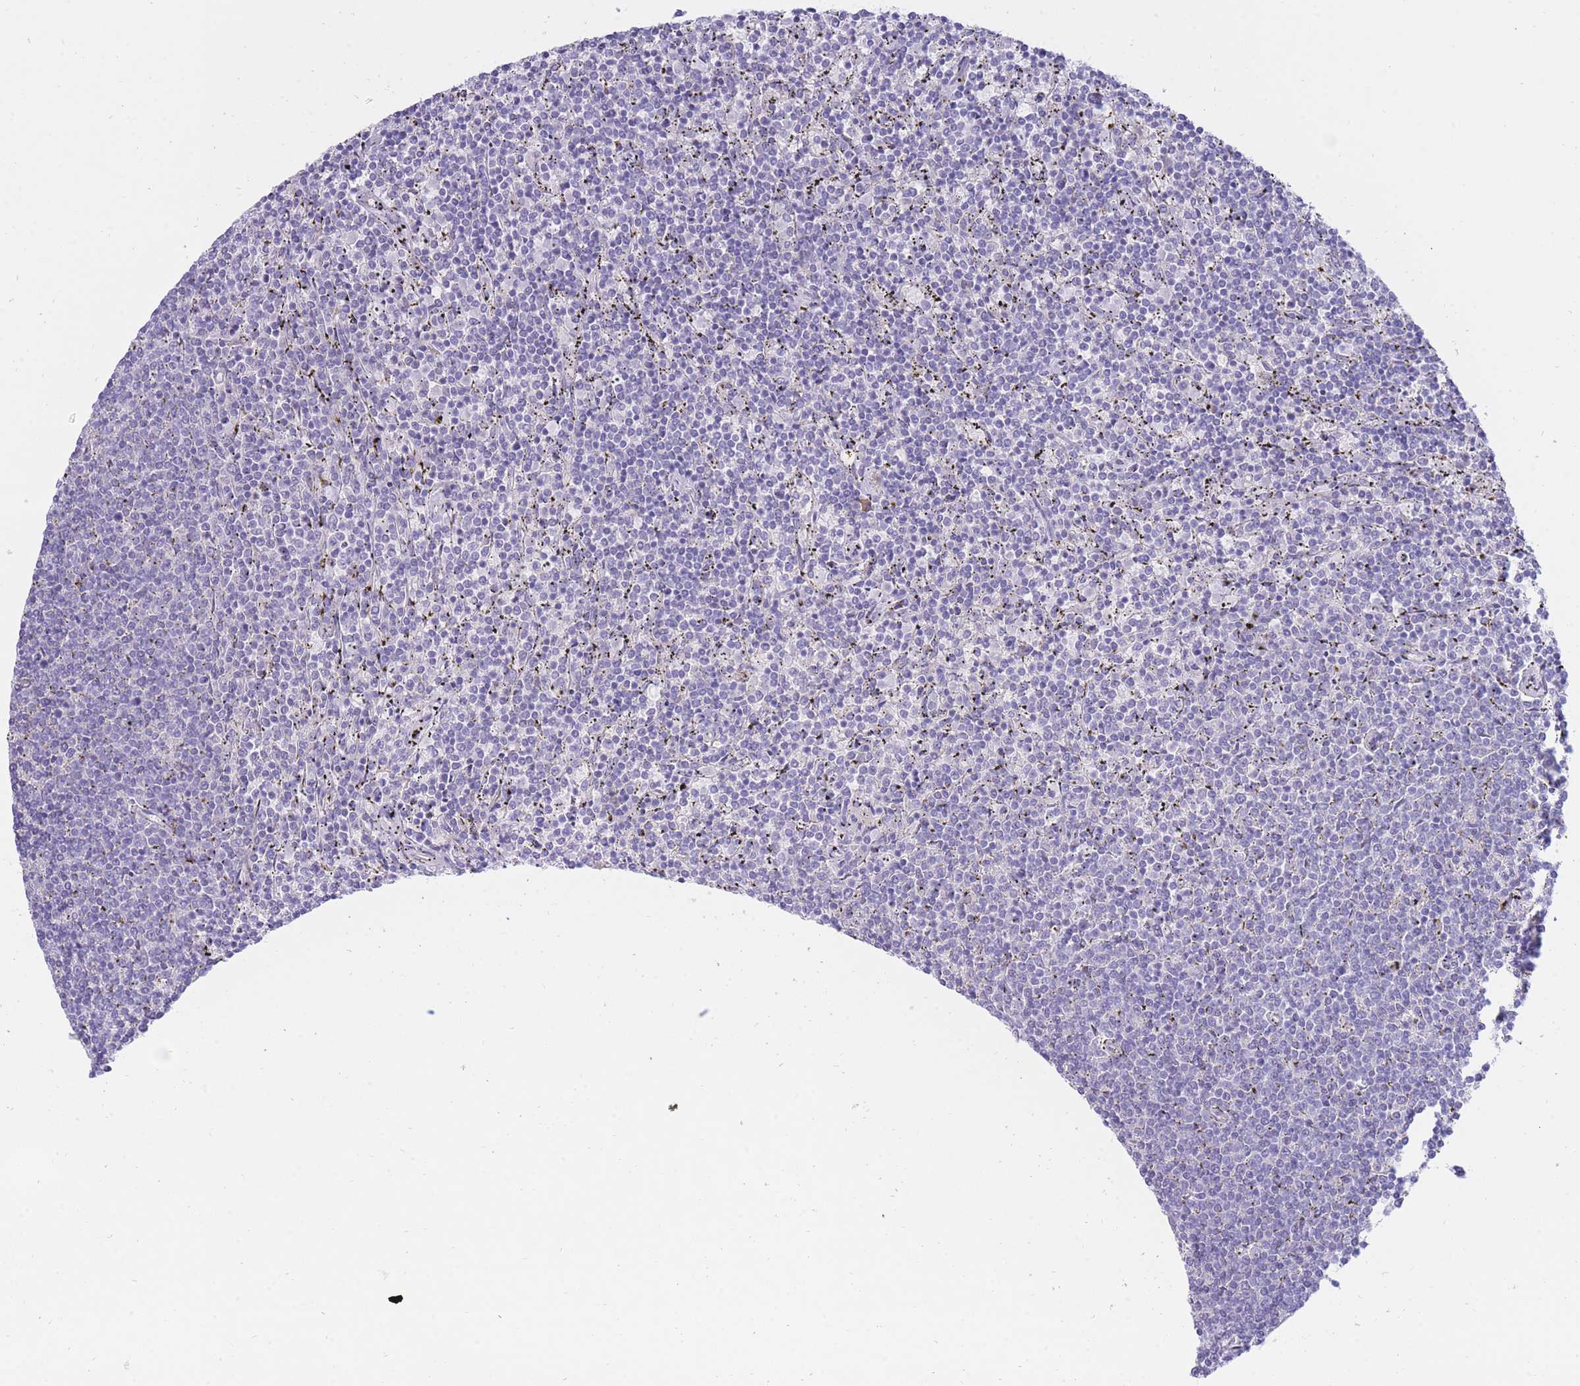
{"staining": {"intensity": "negative", "quantity": "none", "location": "none"}, "tissue": "lymphoma", "cell_type": "Tumor cells", "image_type": "cancer", "snomed": [{"axis": "morphology", "description": "Malignant lymphoma, non-Hodgkin's type, Low grade"}, {"axis": "topography", "description": "Spleen"}], "caption": "A high-resolution micrograph shows immunohistochemistry staining of low-grade malignant lymphoma, non-Hodgkin's type, which exhibits no significant staining in tumor cells.", "gene": "SSUH2", "patient": {"sex": "female", "age": 50}}